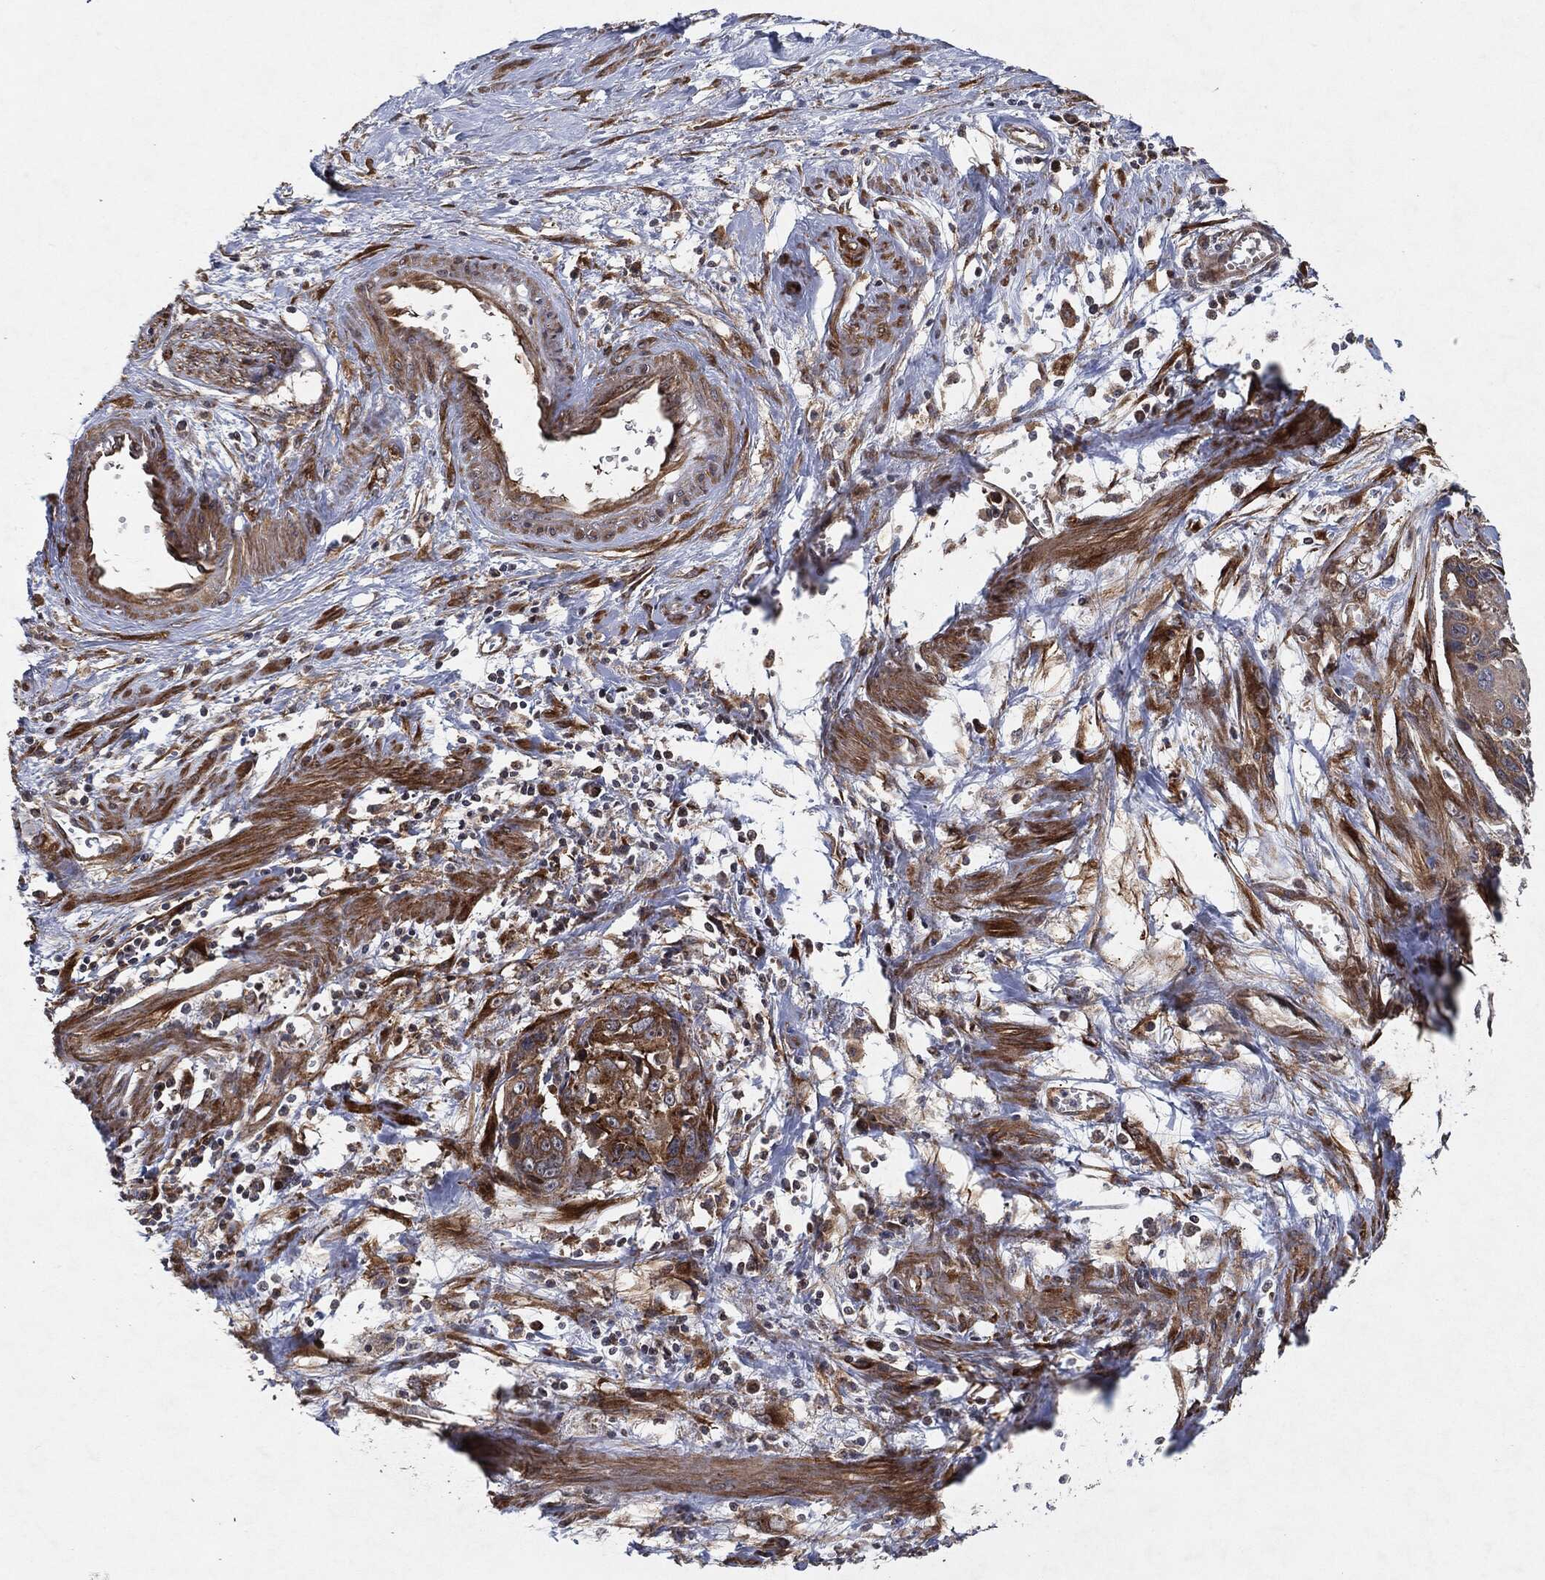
{"staining": {"intensity": "moderate", "quantity": "<25%", "location": "cytoplasmic/membranous"}, "tissue": "cervical cancer", "cell_type": "Tumor cells", "image_type": "cancer", "snomed": [{"axis": "morphology", "description": "Squamous cell carcinoma, NOS"}, {"axis": "topography", "description": "Cervix"}], "caption": "IHC photomicrograph of neoplastic tissue: human cervical cancer (squamous cell carcinoma) stained using immunohistochemistry (IHC) reveals low levels of moderate protein expression localized specifically in the cytoplasmic/membranous of tumor cells, appearing as a cytoplasmic/membranous brown color.", "gene": "BCAR1", "patient": {"sex": "female", "age": 58}}